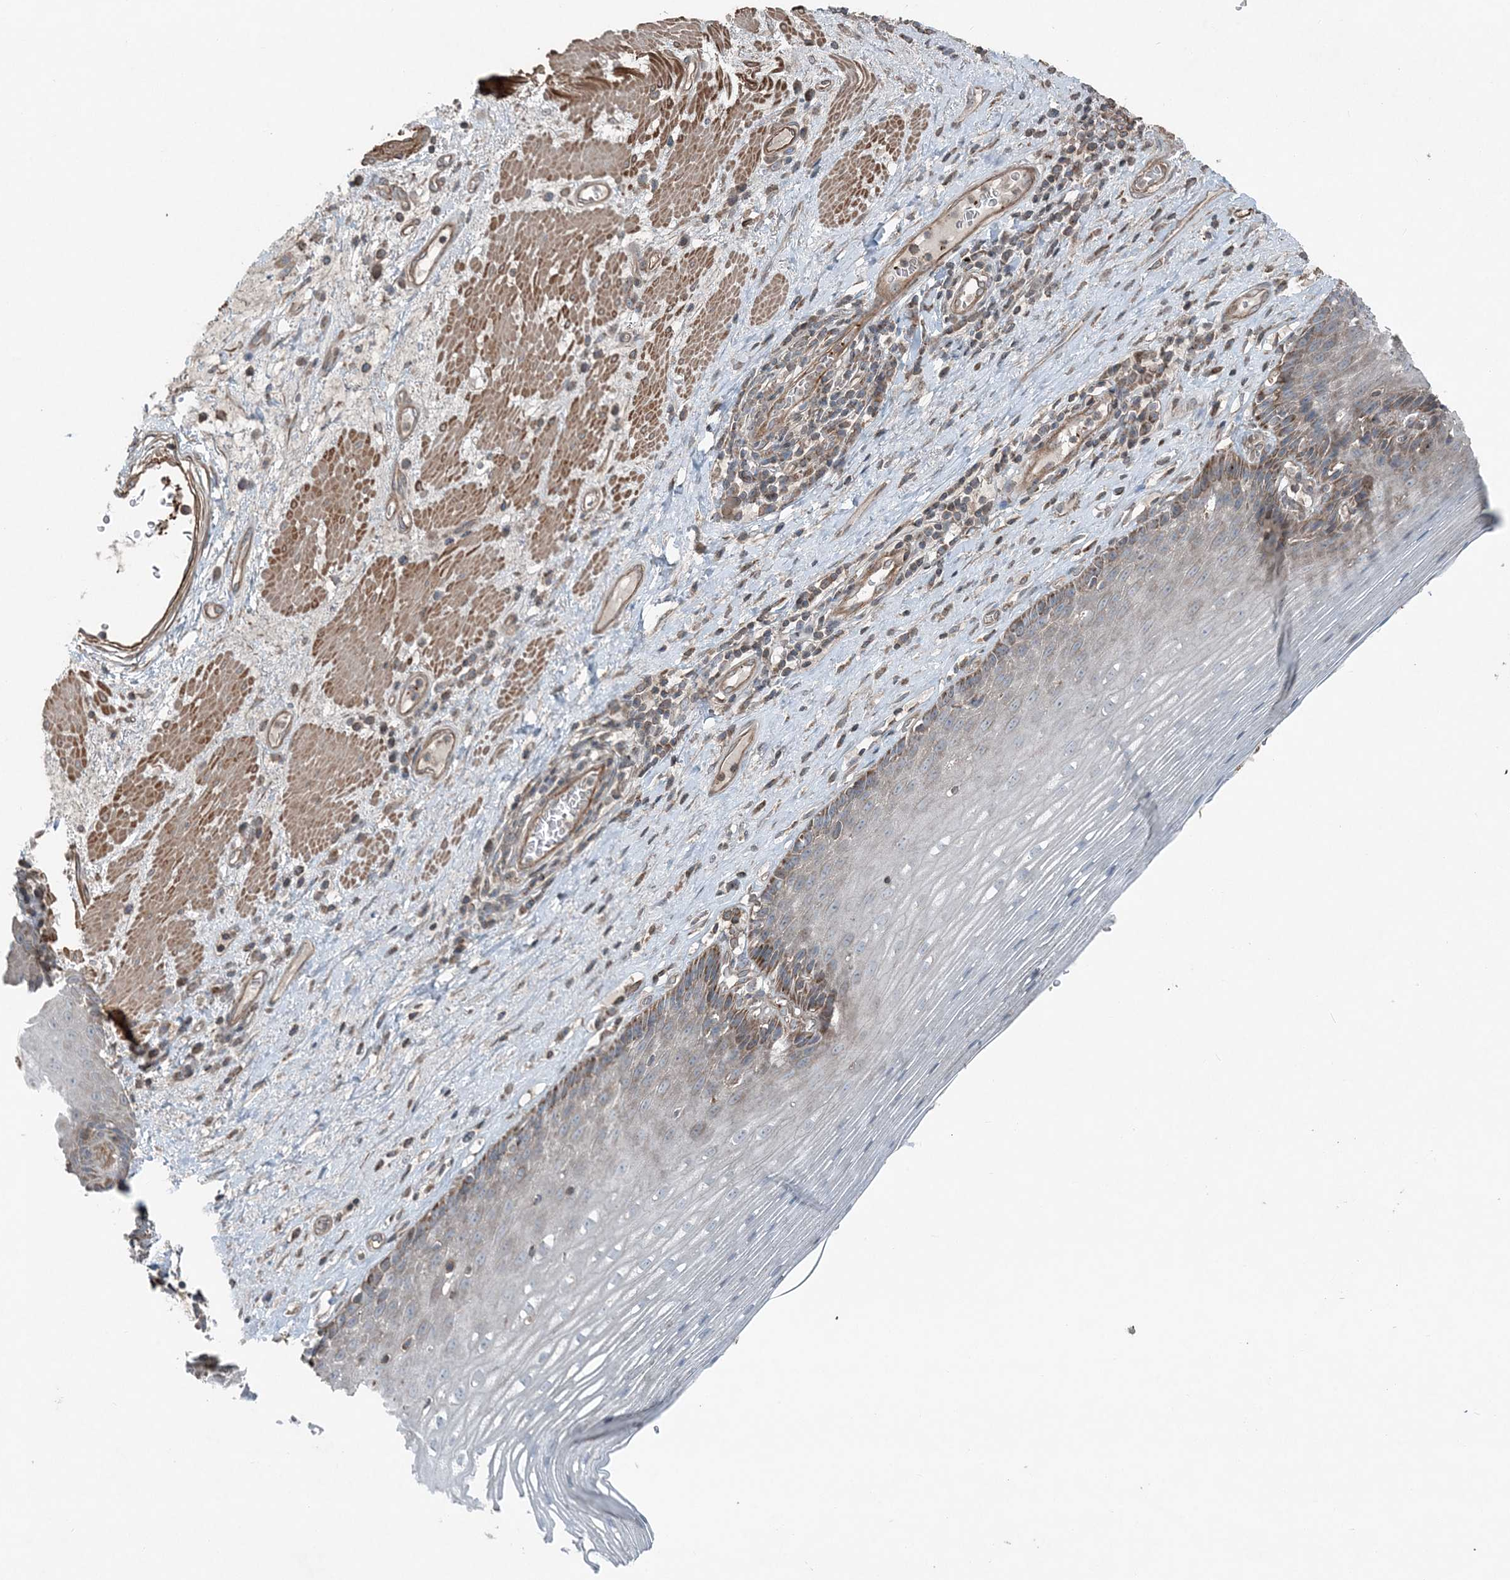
{"staining": {"intensity": "moderate", "quantity": "25%-75%", "location": "cytoplasmic/membranous"}, "tissue": "esophagus", "cell_type": "Squamous epithelial cells", "image_type": "normal", "snomed": [{"axis": "morphology", "description": "Normal tissue, NOS"}, {"axis": "topography", "description": "Esophagus"}], "caption": "High-magnification brightfield microscopy of benign esophagus stained with DAB (3,3'-diaminobenzidine) (brown) and counterstained with hematoxylin (blue). squamous epithelial cells exhibit moderate cytoplasmic/membranous expression is present in about25%-75% of cells.", "gene": "KY", "patient": {"sex": "male", "age": 62}}